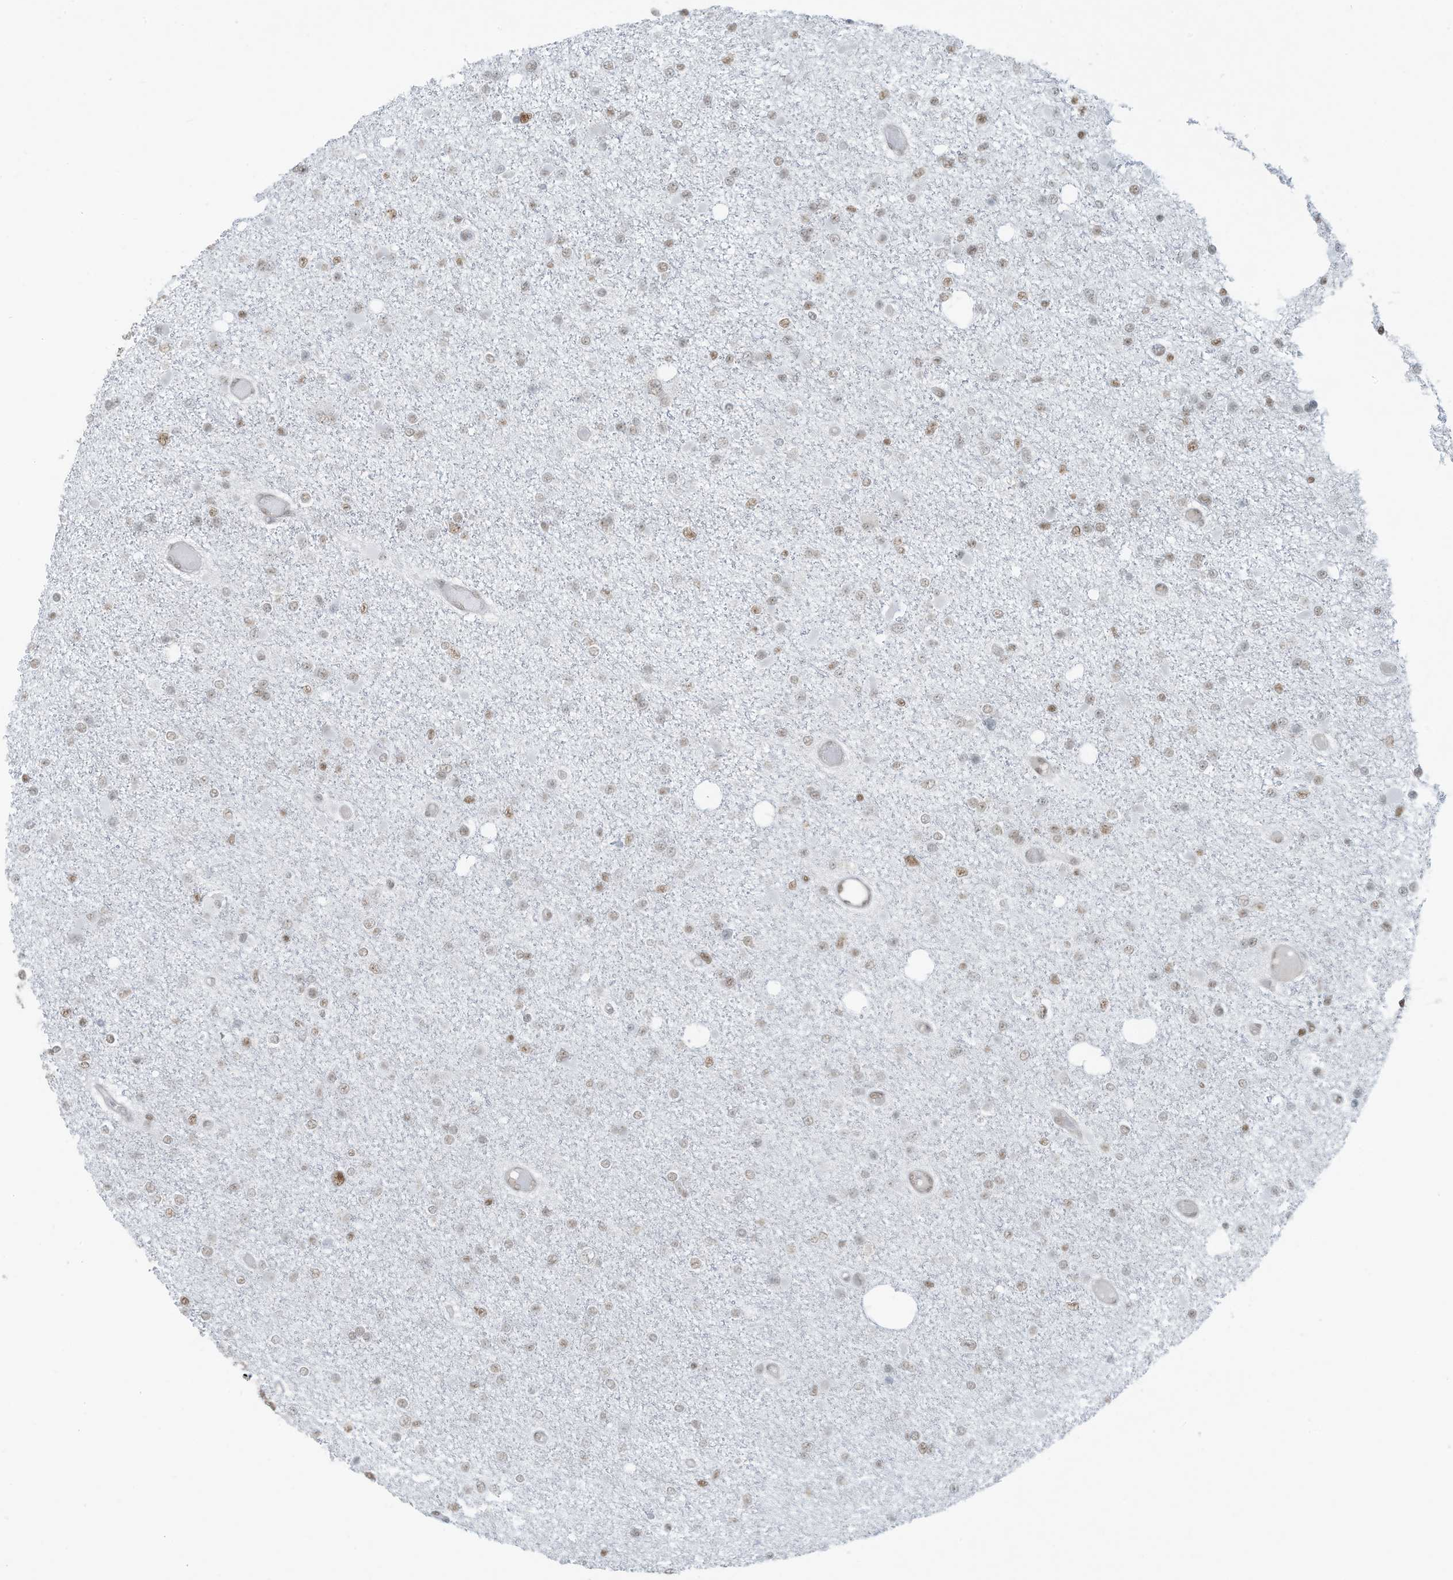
{"staining": {"intensity": "moderate", "quantity": "<25%", "location": "nuclear"}, "tissue": "glioma", "cell_type": "Tumor cells", "image_type": "cancer", "snomed": [{"axis": "morphology", "description": "Glioma, malignant, Low grade"}, {"axis": "topography", "description": "Brain"}], "caption": "An IHC photomicrograph of tumor tissue is shown. Protein staining in brown shows moderate nuclear positivity in glioma within tumor cells.", "gene": "DBR1", "patient": {"sex": "female", "age": 22}}